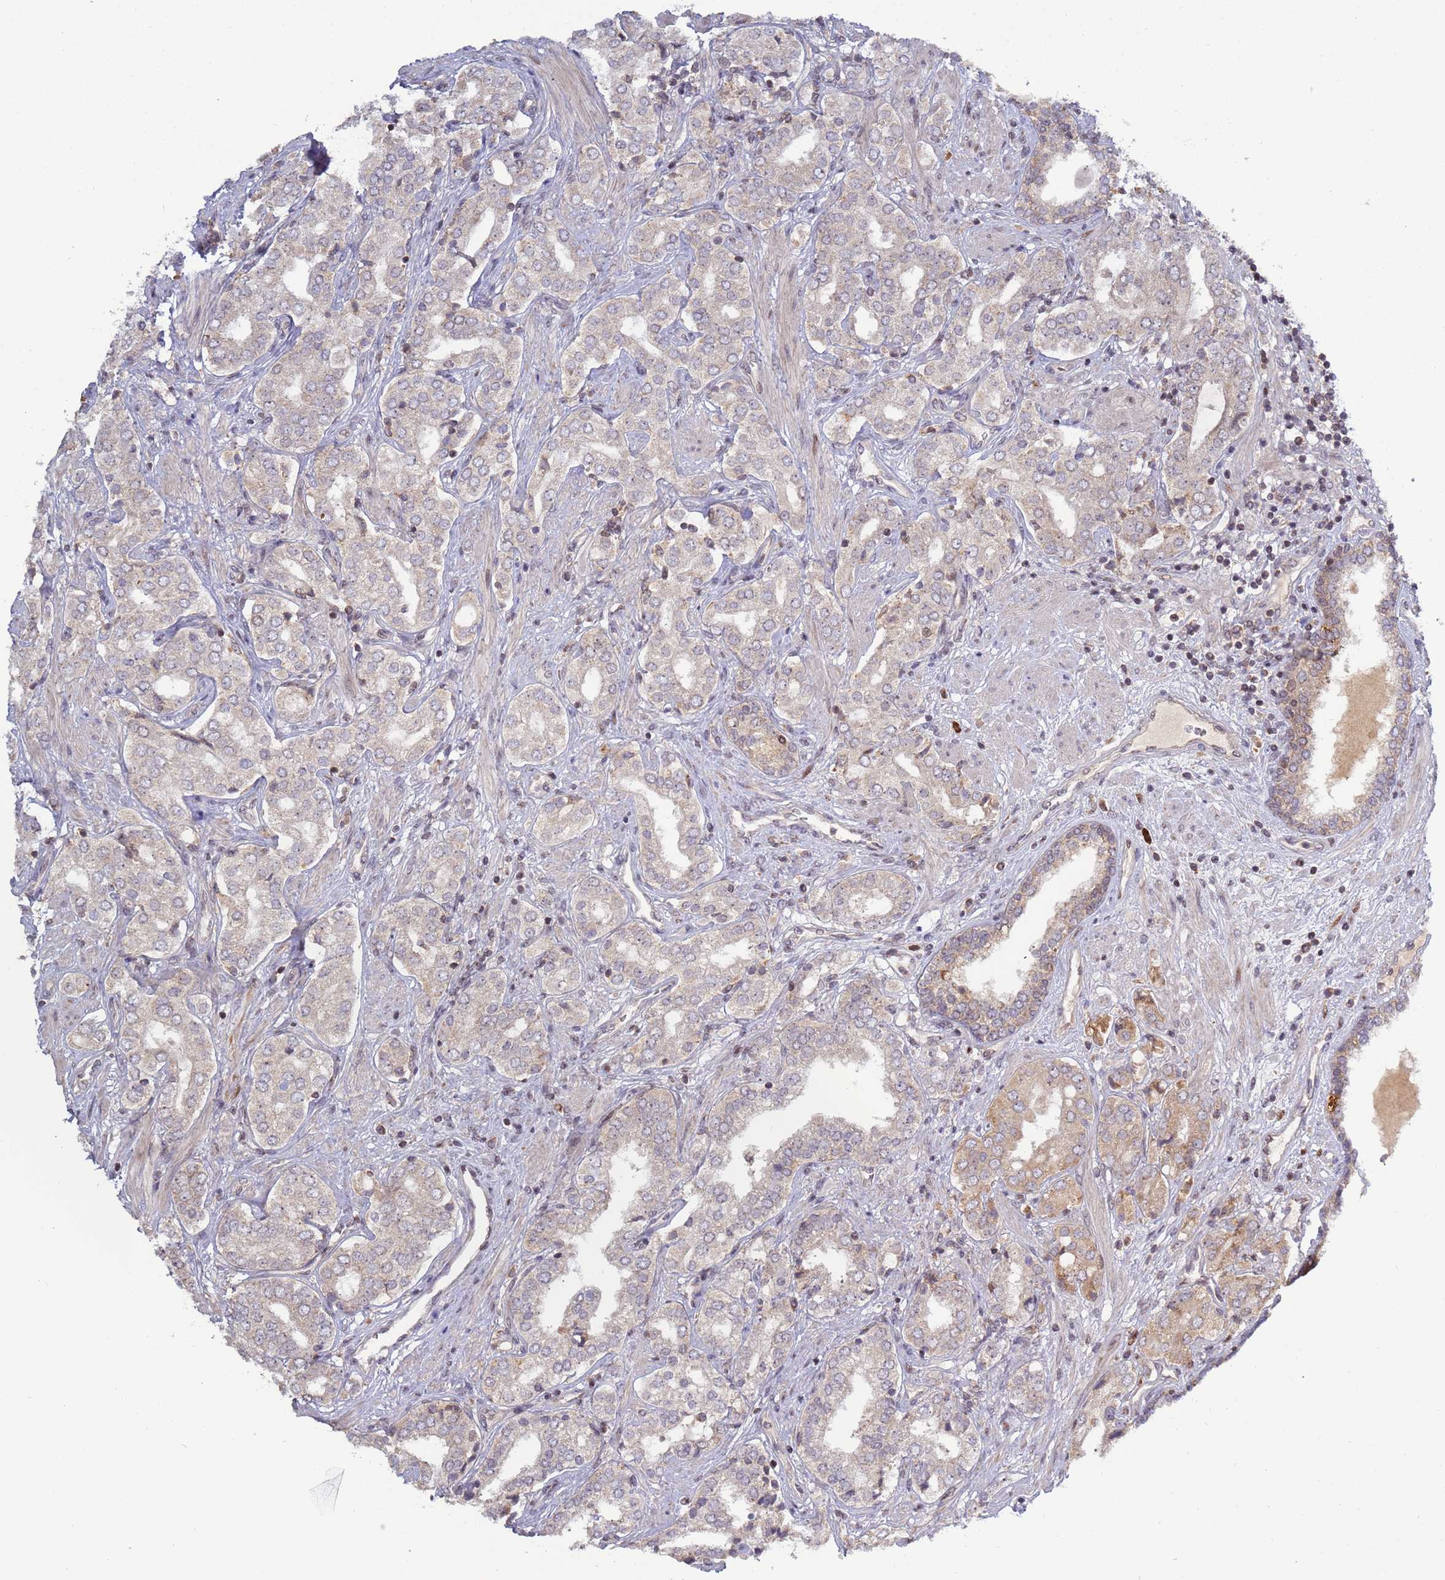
{"staining": {"intensity": "moderate", "quantity": "25%-75%", "location": "cytoplasmic/membranous"}, "tissue": "prostate cancer", "cell_type": "Tumor cells", "image_type": "cancer", "snomed": [{"axis": "morphology", "description": "Adenocarcinoma, High grade"}, {"axis": "topography", "description": "Prostate"}], "caption": "High-grade adenocarcinoma (prostate) tissue displays moderate cytoplasmic/membranous positivity in approximately 25%-75% of tumor cells", "gene": "RCOR2", "patient": {"sex": "male", "age": 71}}